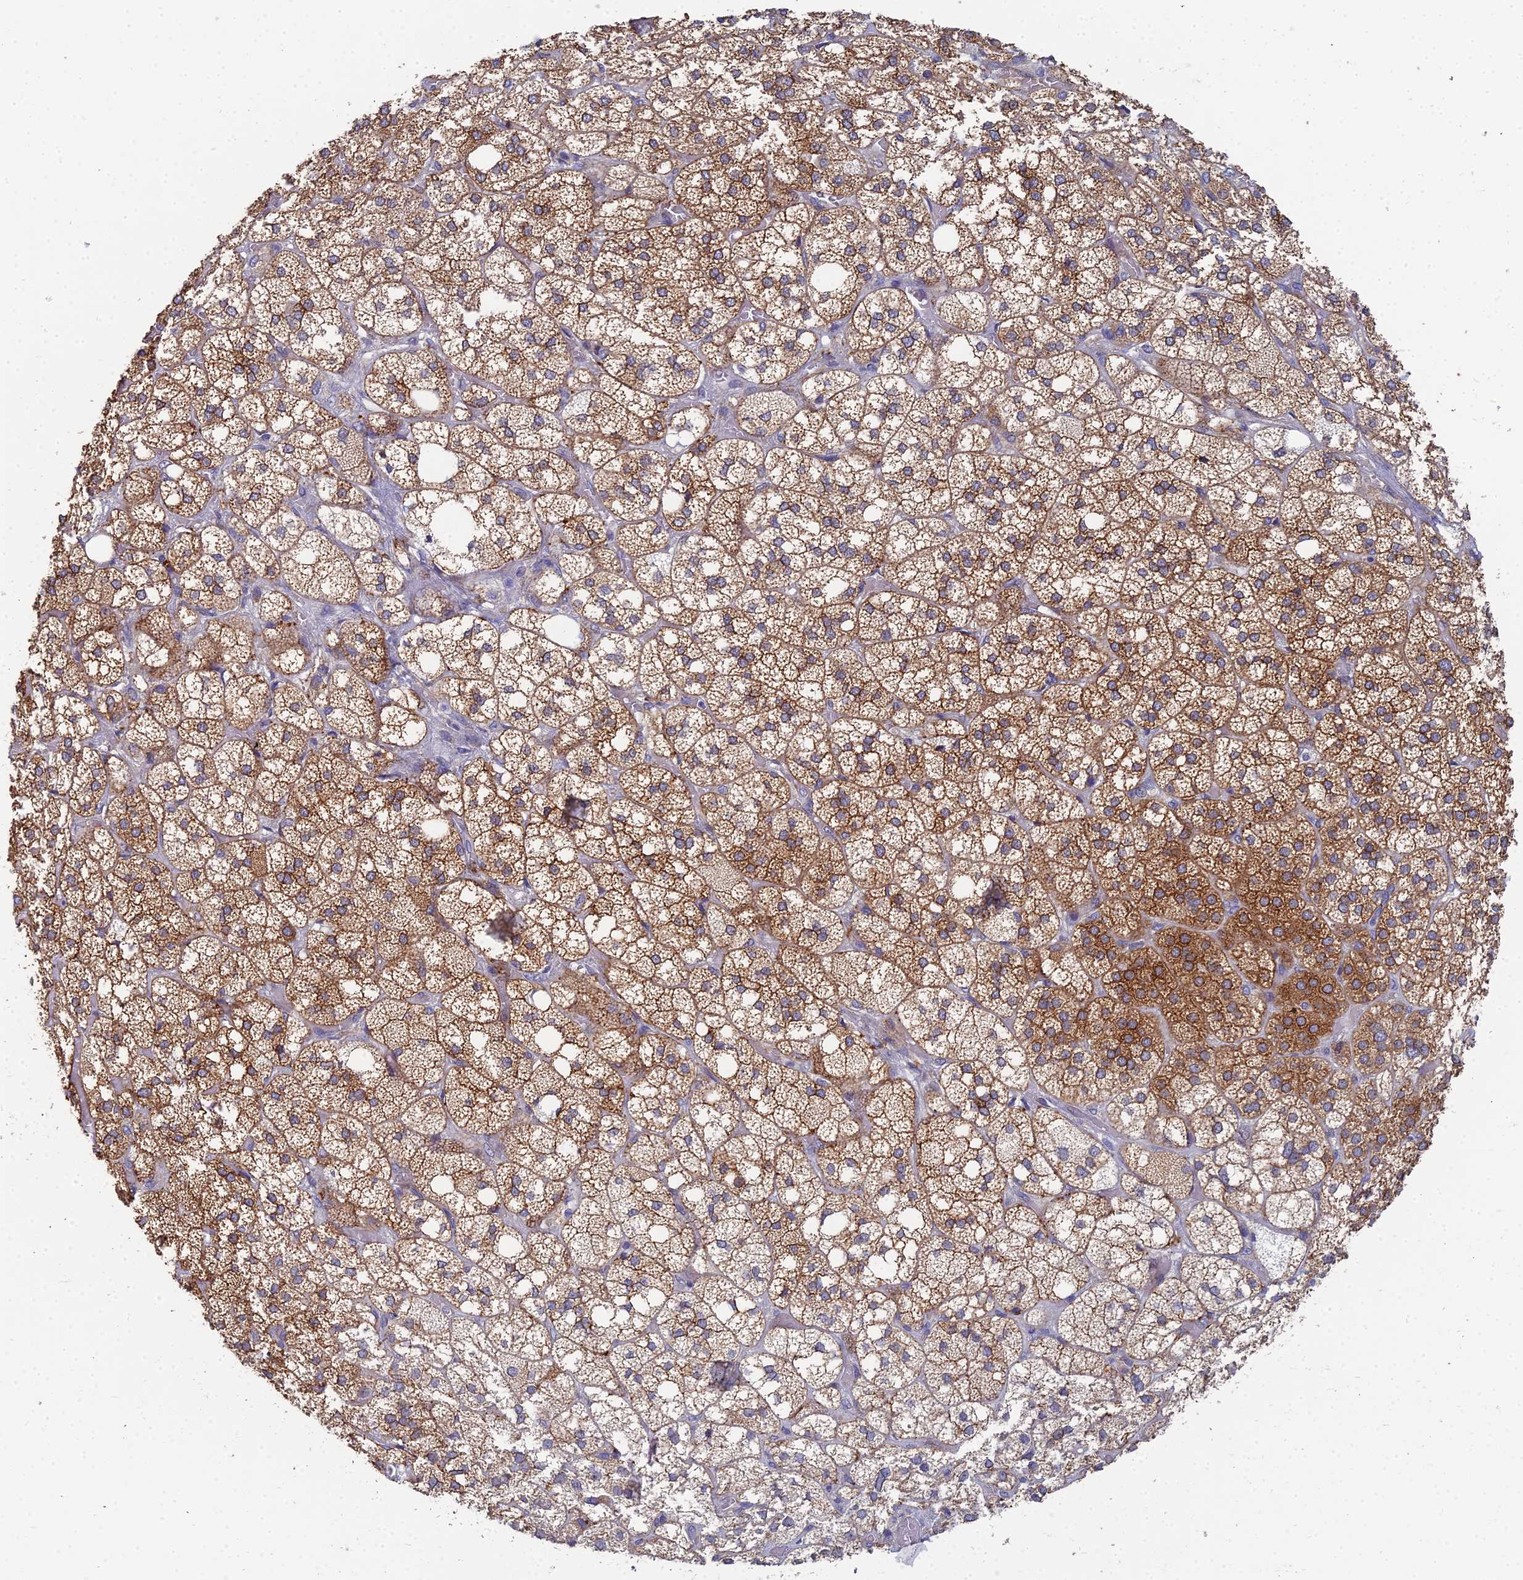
{"staining": {"intensity": "moderate", "quantity": ">75%", "location": "cytoplasmic/membranous"}, "tissue": "adrenal gland", "cell_type": "Glandular cells", "image_type": "normal", "snomed": [{"axis": "morphology", "description": "Normal tissue, NOS"}, {"axis": "topography", "description": "Adrenal gland"}], "caption": "This histopathology image shows immunohistochemistry staining of normal human adrenal gland, with medium moderate cytoplasmic/membranous staining in about >75% of glandular cells.", "gene": "RDX", "patient": {"sex": "male", "age": 61}}